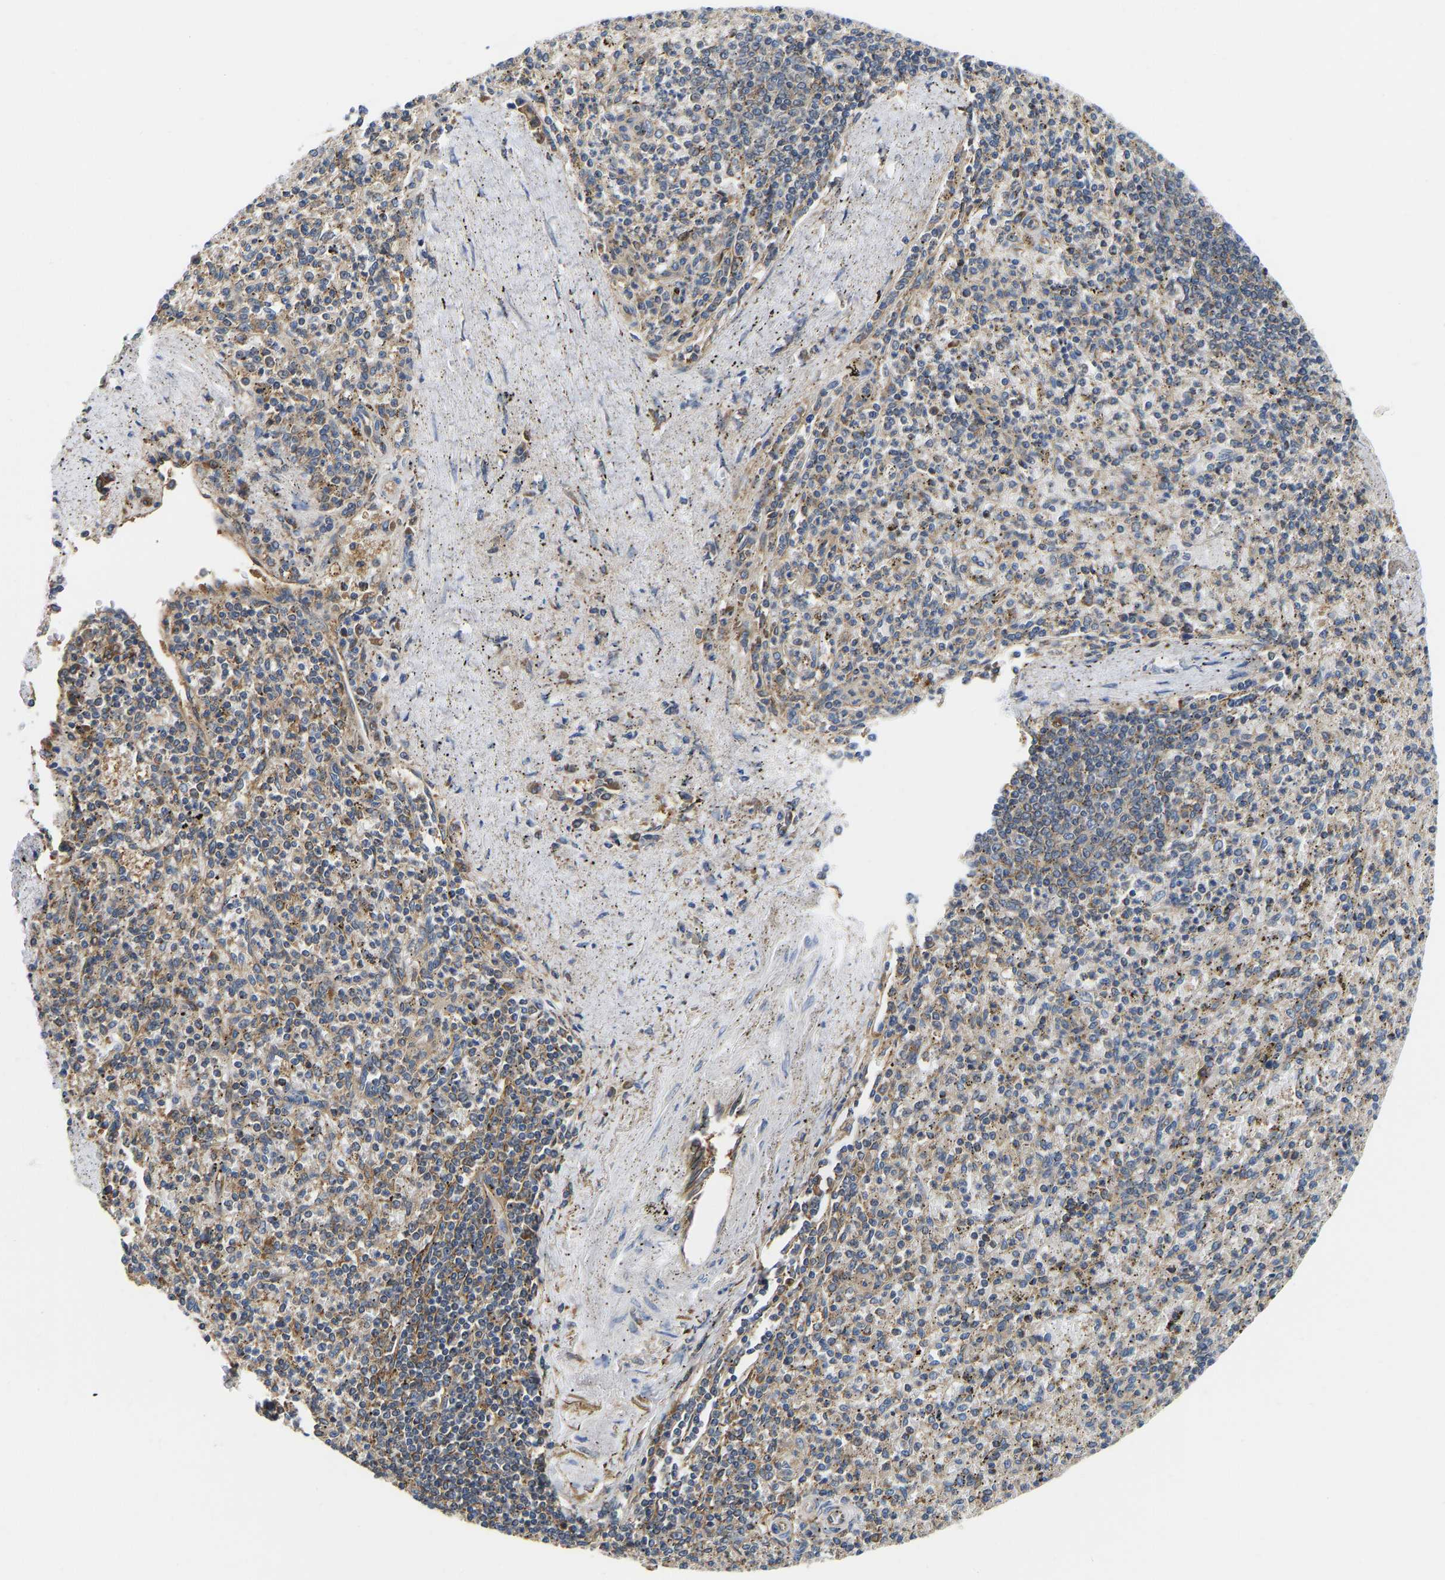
{"staining": {"intensity": "moderate", "quantity": "25%-75%", "location": "cytoplasmic/membranous"}, "tissue": "spleen", "cell_type": "Cells in red pulp", "image_type": "normal", "snomed": [{"axis": "morphology", "description": "Normal tissue, NOS"}, {"axis": "topography", "description": "Spleen"}], "caption": "Unremarkable spleen was stained to show a protein in brown. There is medium levels of moderate cytoplasmic/membranous staining in approximately 25%-75% of cells in red pulp. Immunohistochemistry stains the protein of interest in brown and the nuclei are stained blue.", "gene": "FLNB", "patient": {"sex": "male", "age": 72}}